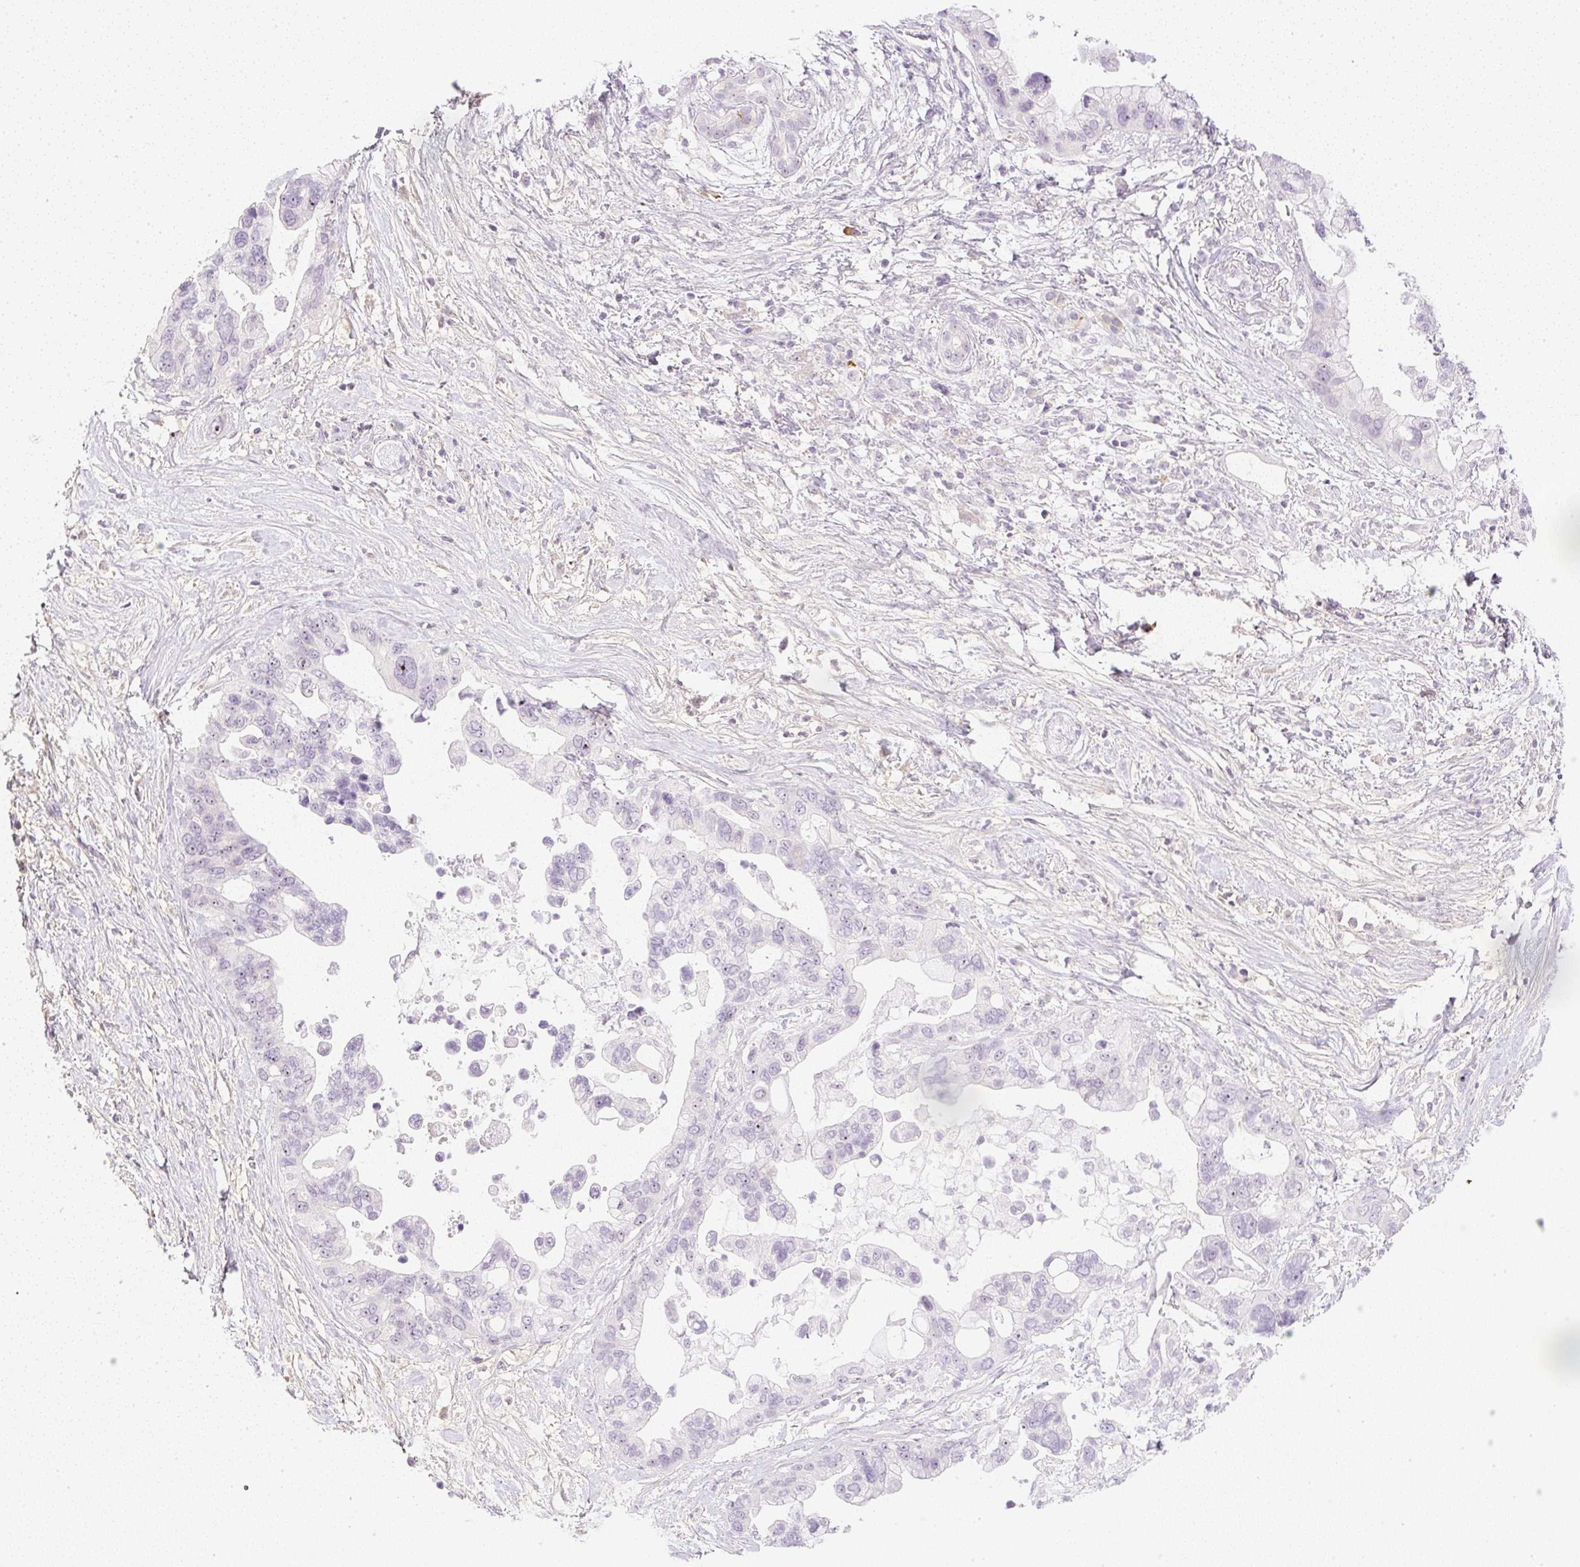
{"staining": {"intensity": "weak", "quantity": "<25%", "location": "nuclear"}, "tissue": "pancreatic cancer", "cell_type": "Tumor cells", "image_type": "cancer", "snomed": [{"axis": "morphology", "description": "Adenocarcinoma, NOS"}, {"axis": "topography", "description": "Pancreas"}], "caption": "Immunohistochemistry micrograph of pancreatic adenocarcinoma stained for a protein (brown), which reveals no expression in tumor cells.", "gene": "AAR2", "patient": {"sex": "female", "age": 83}}